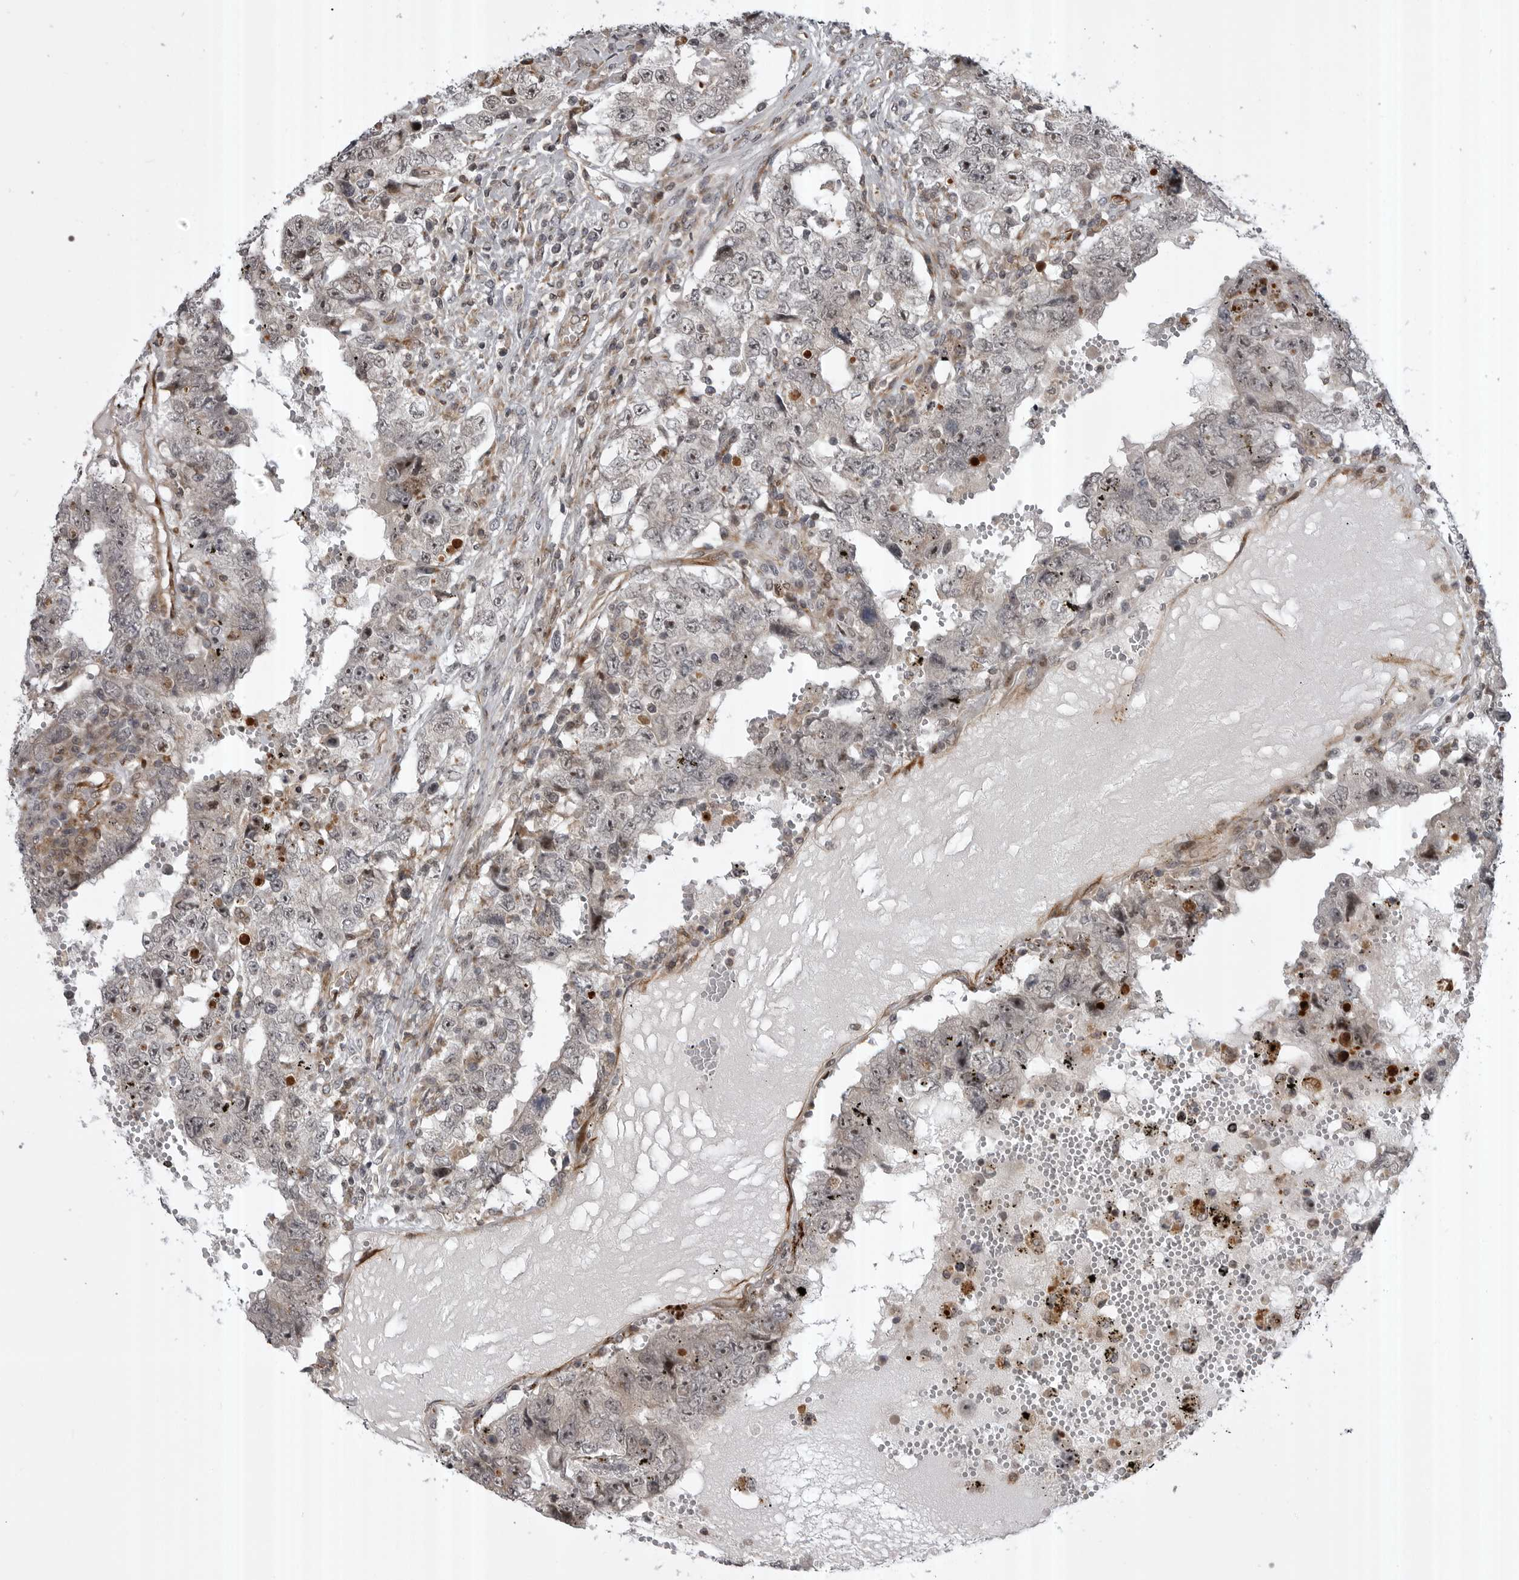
{"staining": {"intensity": "negative", "quantity": "none", "location": "none"}, "tissue": "testis cancer", "cell_type": "Tumor cells", "image_type": "cancer", "snomed": [{"axis": "morphology", "description": "Carcinoma, Embryonal, NOS"}, {"axis": "topography", "description": "Testis"}], "caption": "Immunohistochemical staining of human testis embryonal carcinoma demonstrates no significant expression in tumor cells.", "gene": "ABL1", "patient": {"sex": "male", "age": 26}}